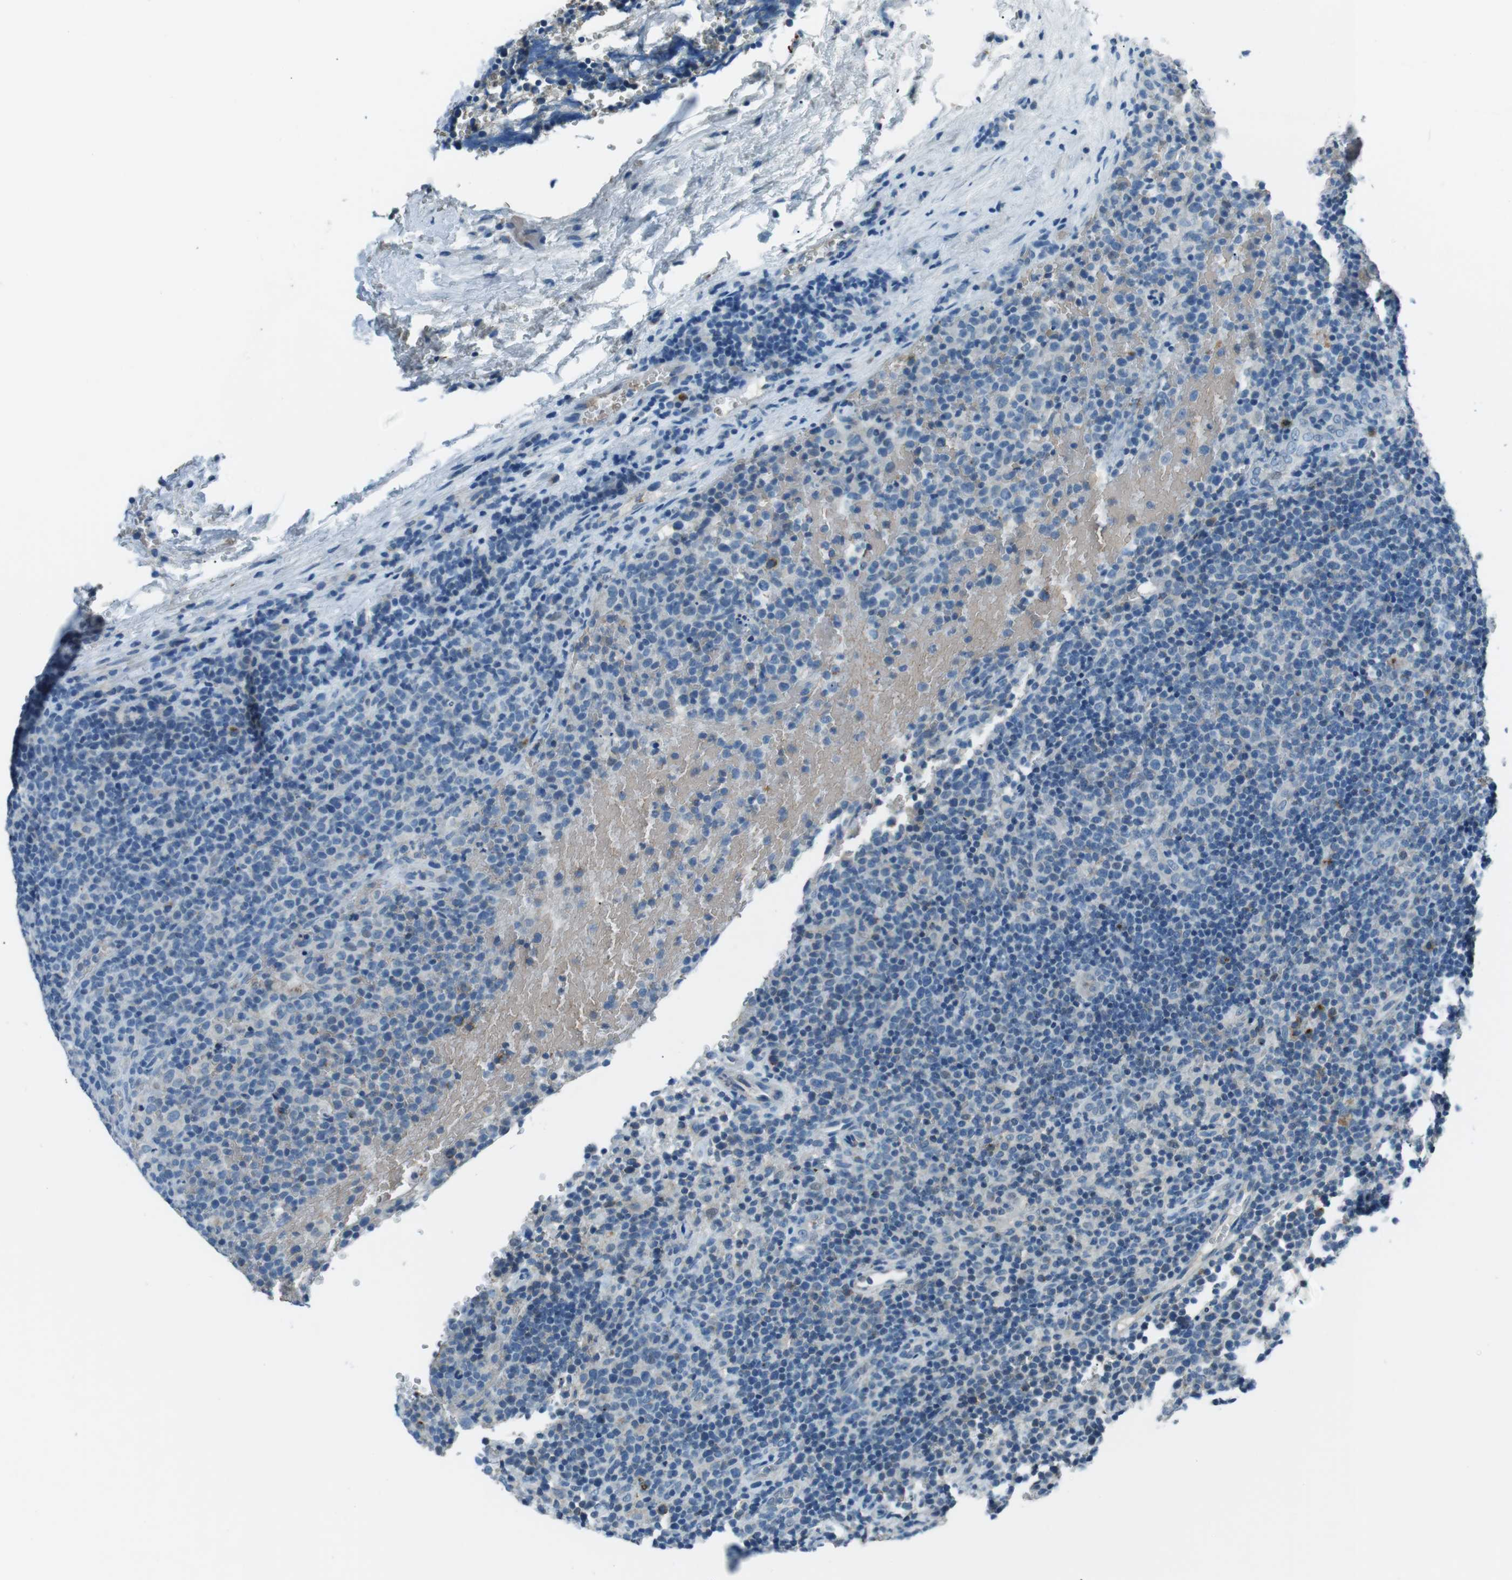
{"staining": {"intensity": "moderate", "quantity": "<25%", "location": "cytoplasmic/membranous"}, "tissue": "lymphoma", "cell_type": "Tumor cells", "image_type": "cancer", "snomed": [{"axis": "morphology", "description": "Malignant lymphoma, non-Hodgkin's type, High grade"}, {"axis": "topography", "description": "Lymph node"}], "caption": "Lymphoma stained with DAB IHC reveals low levels of moderate cytoplasmic/membranous expression in approximately <25% of tumor cells.", "gene": "ST6GAL1", "patient": {"sex": "male", "age": 61}}